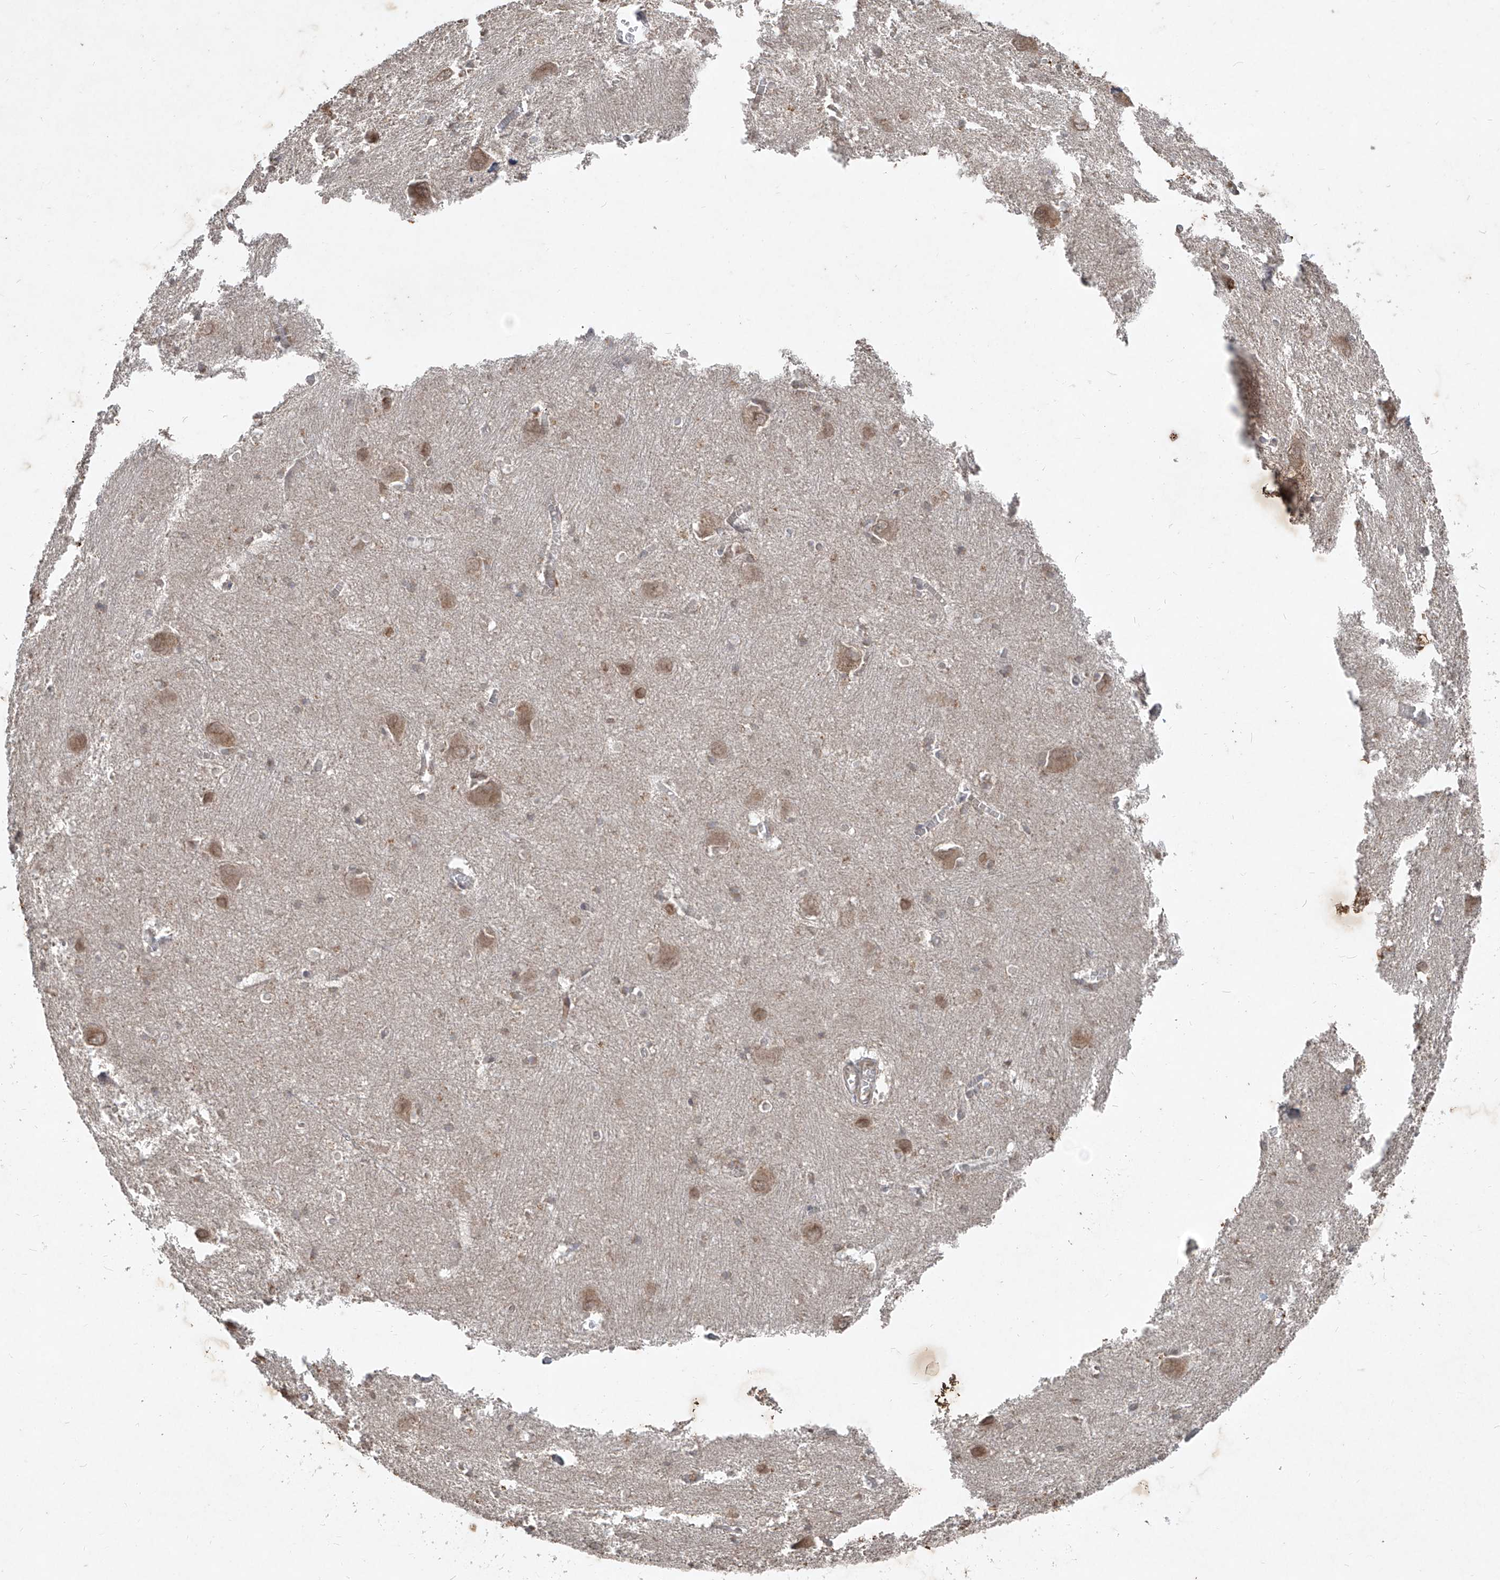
{"staining": {"intensity": "weak", "quantity": "<25%", "location": "cytoplasmic/membranous,nuclear"}, "tissue": "caudate", "cell_type": "Glial cells", "image_type": "normal", "snomed": [{"axis": "morphology", "description": "Normal tissue, NOS"}, {"axis": "topography", "description": "Lateral ventricle wall"}], "caption": "Benign caudate was stained to show a protein in brown. There is no significant positivity in glial cells. (Stains: DAB immunohistochemistry (IHC) with hematoxylin counter stain, Microscopy: brightfield microscopy at high magnification).", "gene": "ABCD3", "patient": {"sex": "male", "age": 37}}